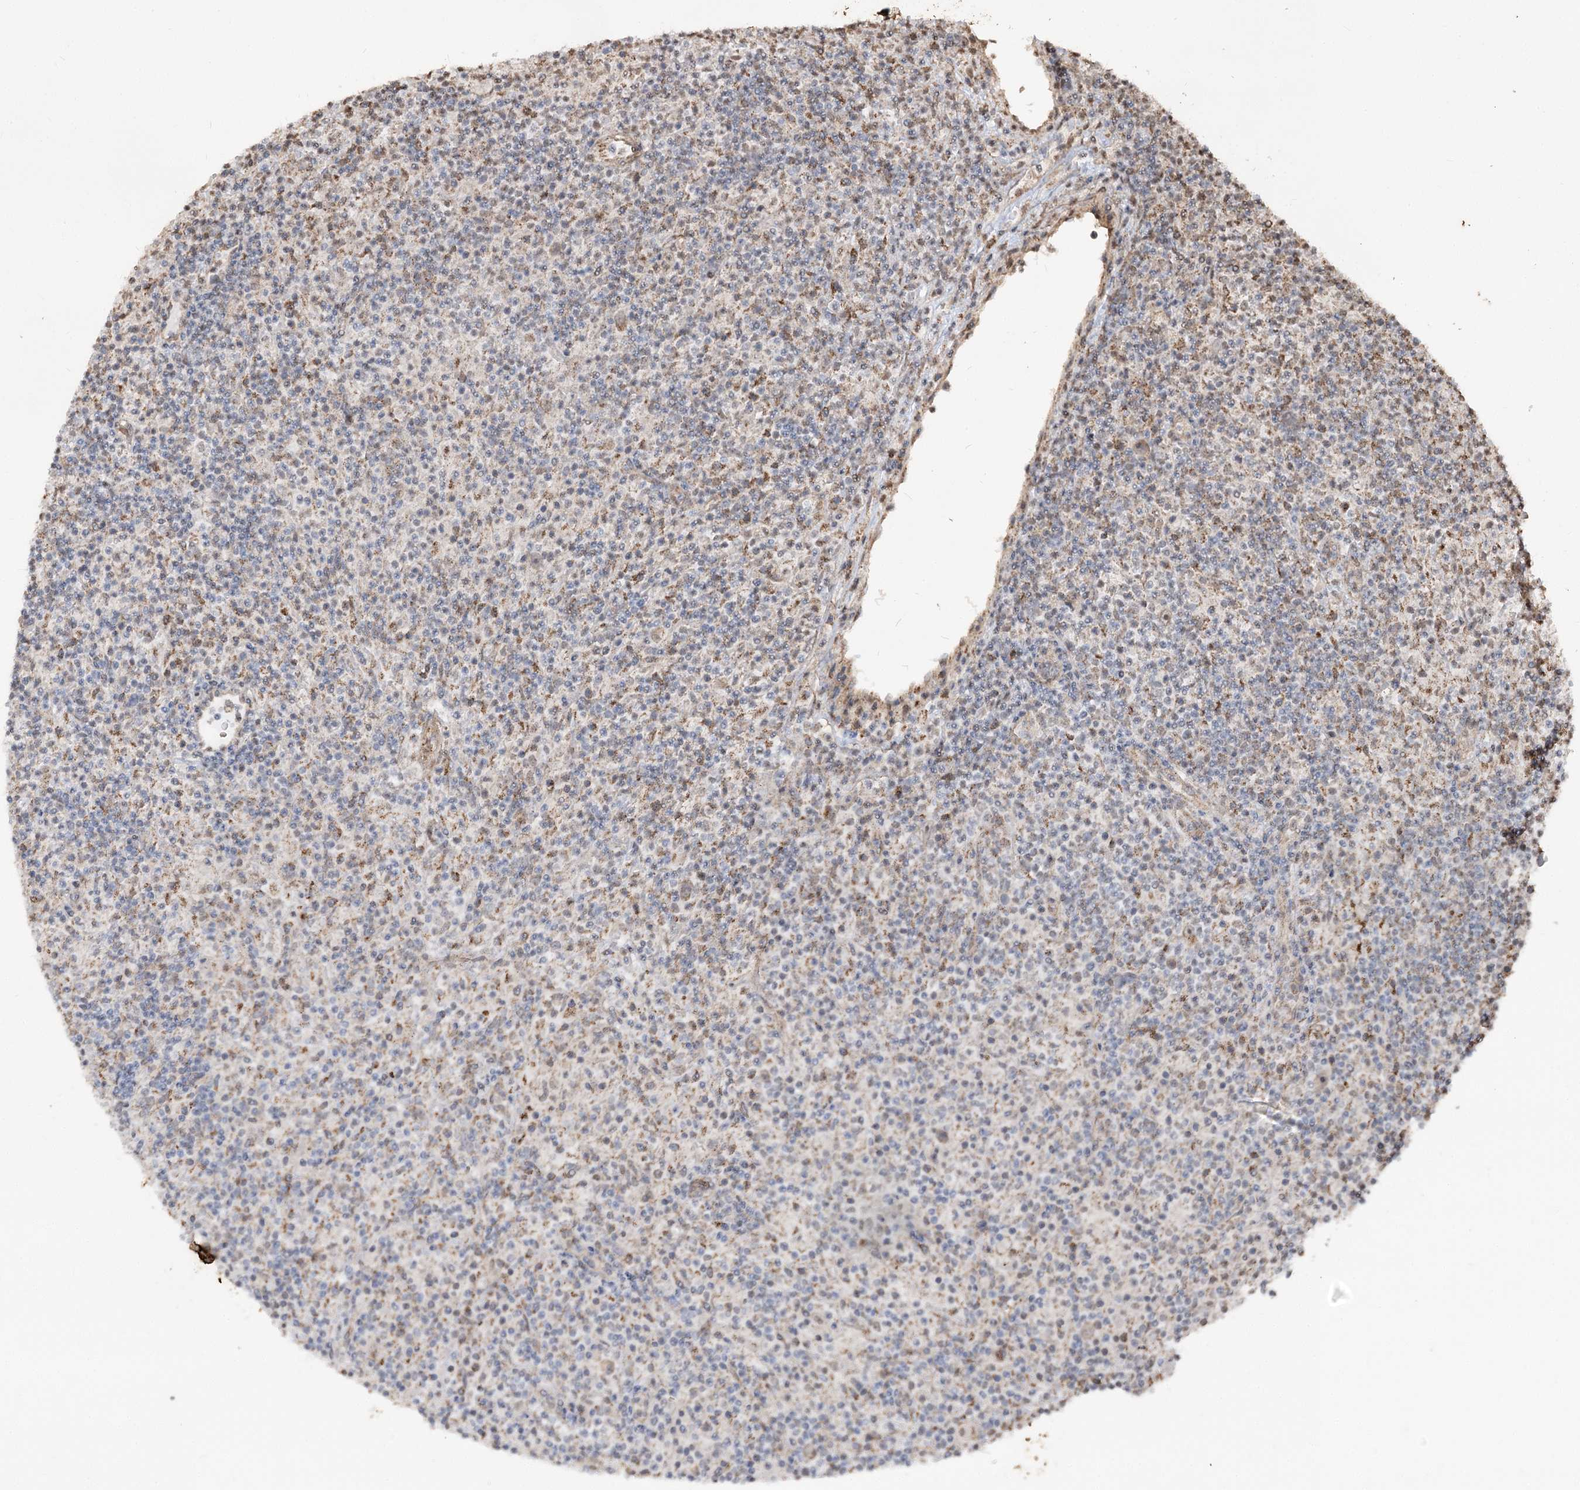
{"staining": {"intensity": "weak", "quantity": ">75%", "location": "cytoplasmic/membranous"}, "tissue": "lymphoma", "cell_type": "Tumor cells", "image_type": "cancer", "snomed": [{"axis": "morphology", "description": "Hodgkin's disease, NOS"}, {"axis": "topography", "description": "Lymph node"}], "caption": "This histopathology image exhibits Hodgkin's disease stained with IHC to label a protein in brown. The cytoplasmic/membranous of tumor cells show weak positivity for the protein. Nuclei are counter-stained blue.", "gene": "ZSCAN23", "patient": {"sex": "male", "age": 70}}